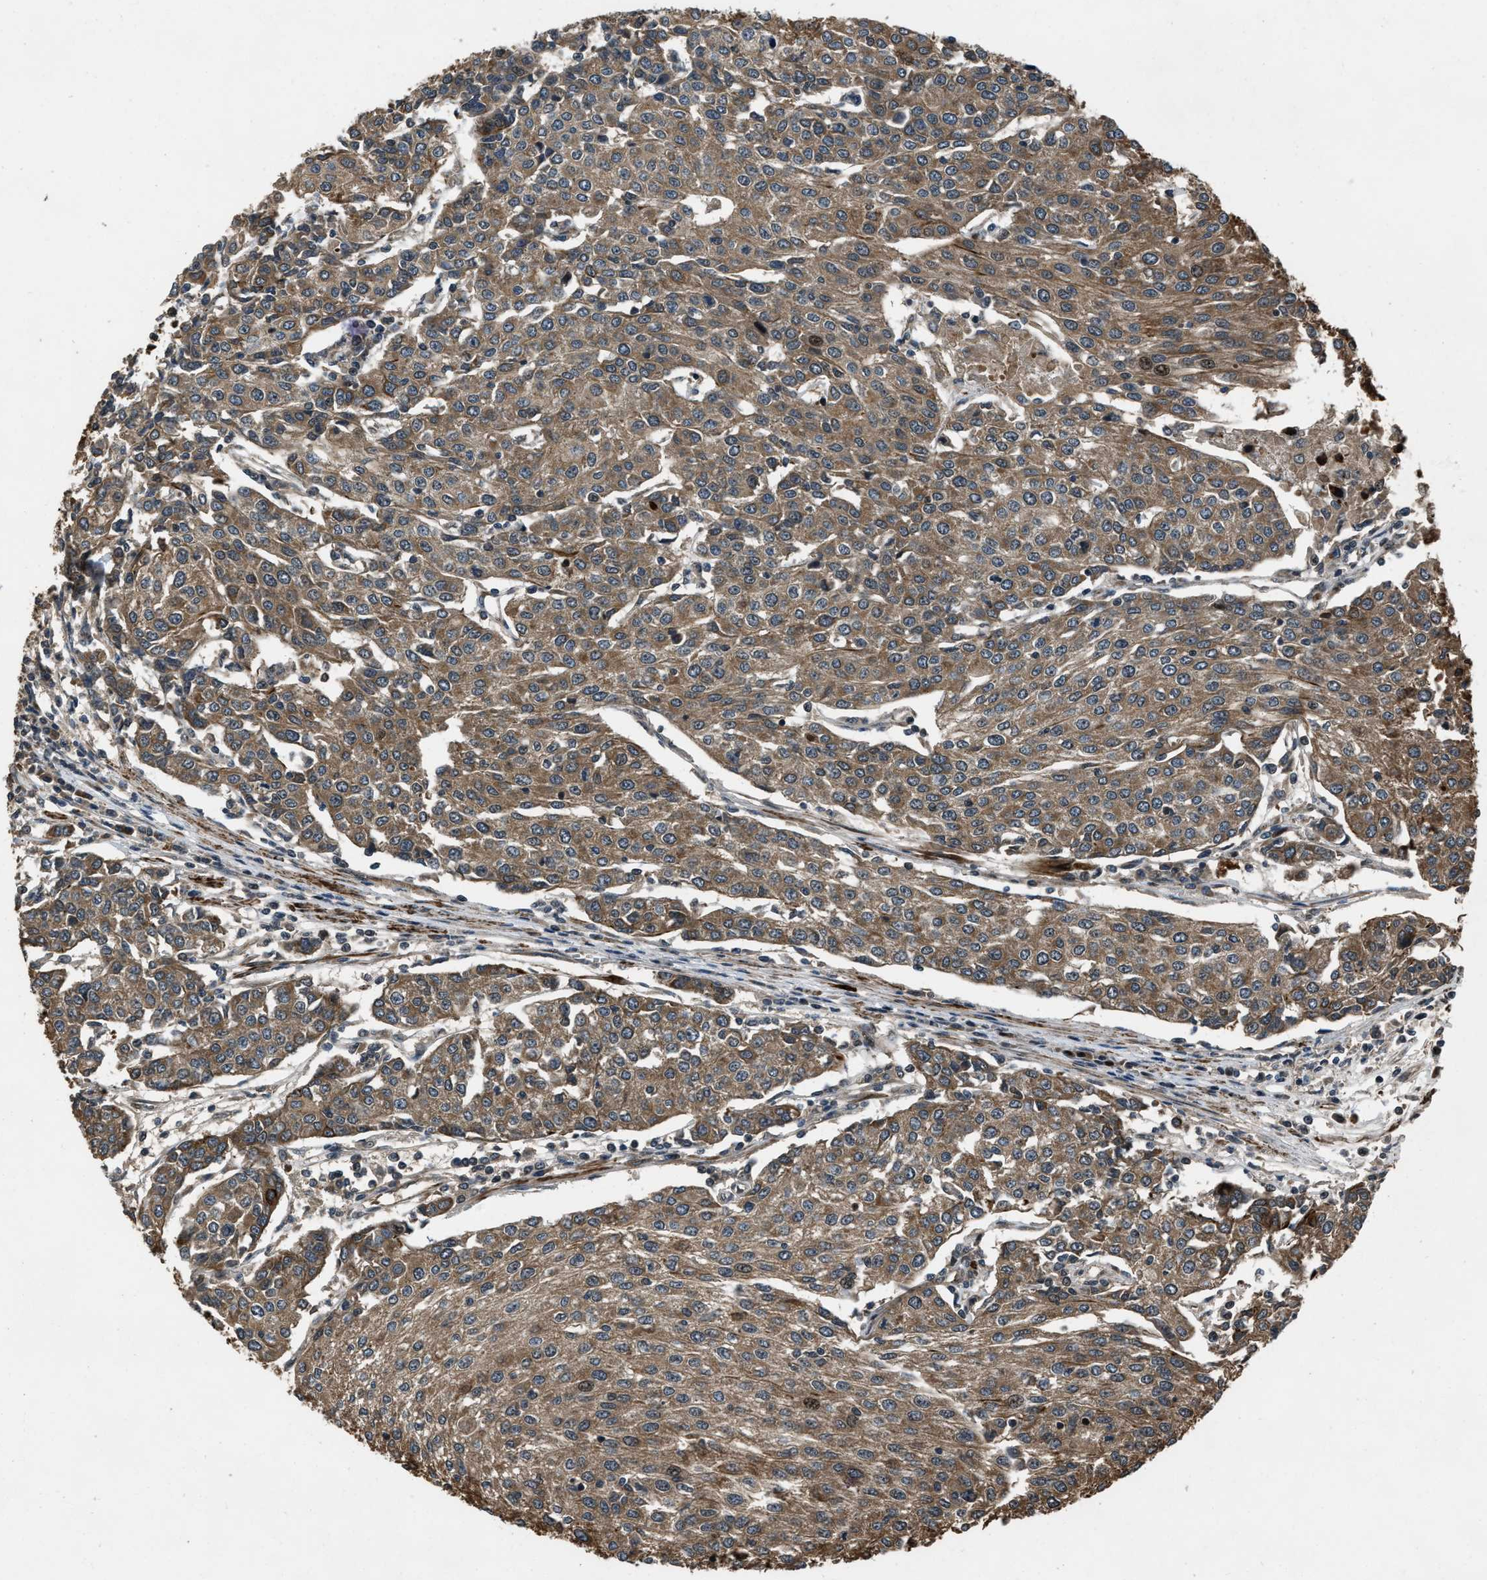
{"staining": {"intensity": "moderate", "quantity": ">75%", "location": "cytoplasmic/membranous"}, "tissue": "urothelial cancer", "cell_type": "Tumor cells", "image_type": "cancer", "snomed": [{"axis": "morphology", "description": "Urothelial carcinoma, High grade"}, {"axis": "topography", "description": "Urinary bladder"}], "caption": "Urothelial cancer was stained to show a protein in brown. There is medium levels of moderate cytoplasmic/membranous staining in about >75% of tumor cells.", "gene": "IRAK4", "patient": {"sex": "female", "age": 85}}